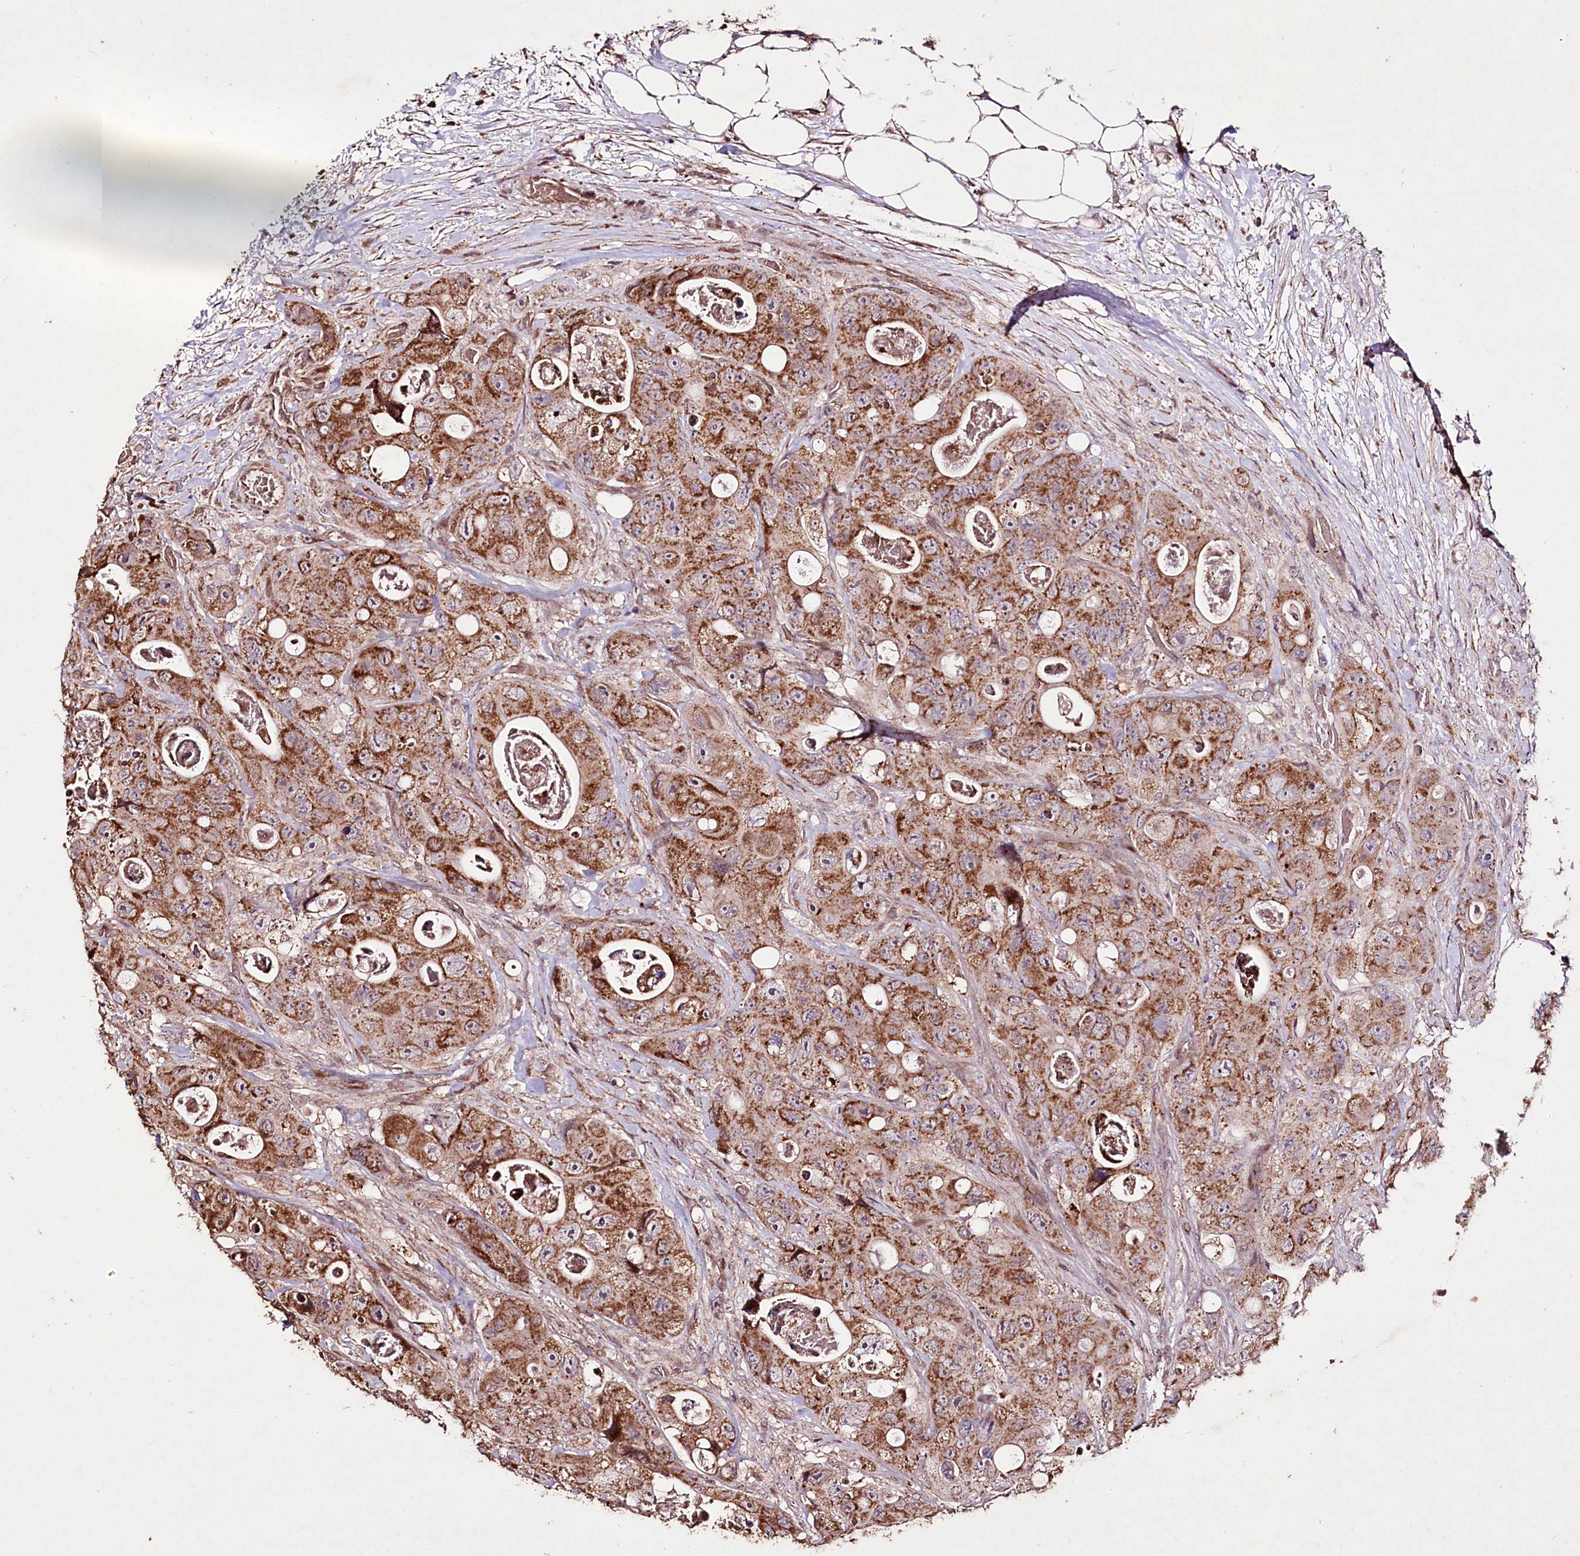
{"staining": {"intensity": "moderate", "quantity": ">75%", "location": "cytoplasmic/membranous"}, "tissue": "colorectal cancer", "cell_type": "Tumor cells", "image_type": "cancer", "snomed": [{"axis": "morphology", "description": "Adenocarcinoma, NOS"}, {"axis": "topography", "description": "Colon"}], "caption": "Protein expression by IHC exhibits moderate cytoplasmic/membranous staining in about >75% of tumor cells in colorectal cancer.", "gene": "CARD19", "patient": {"sex": "female", "age": 46}}